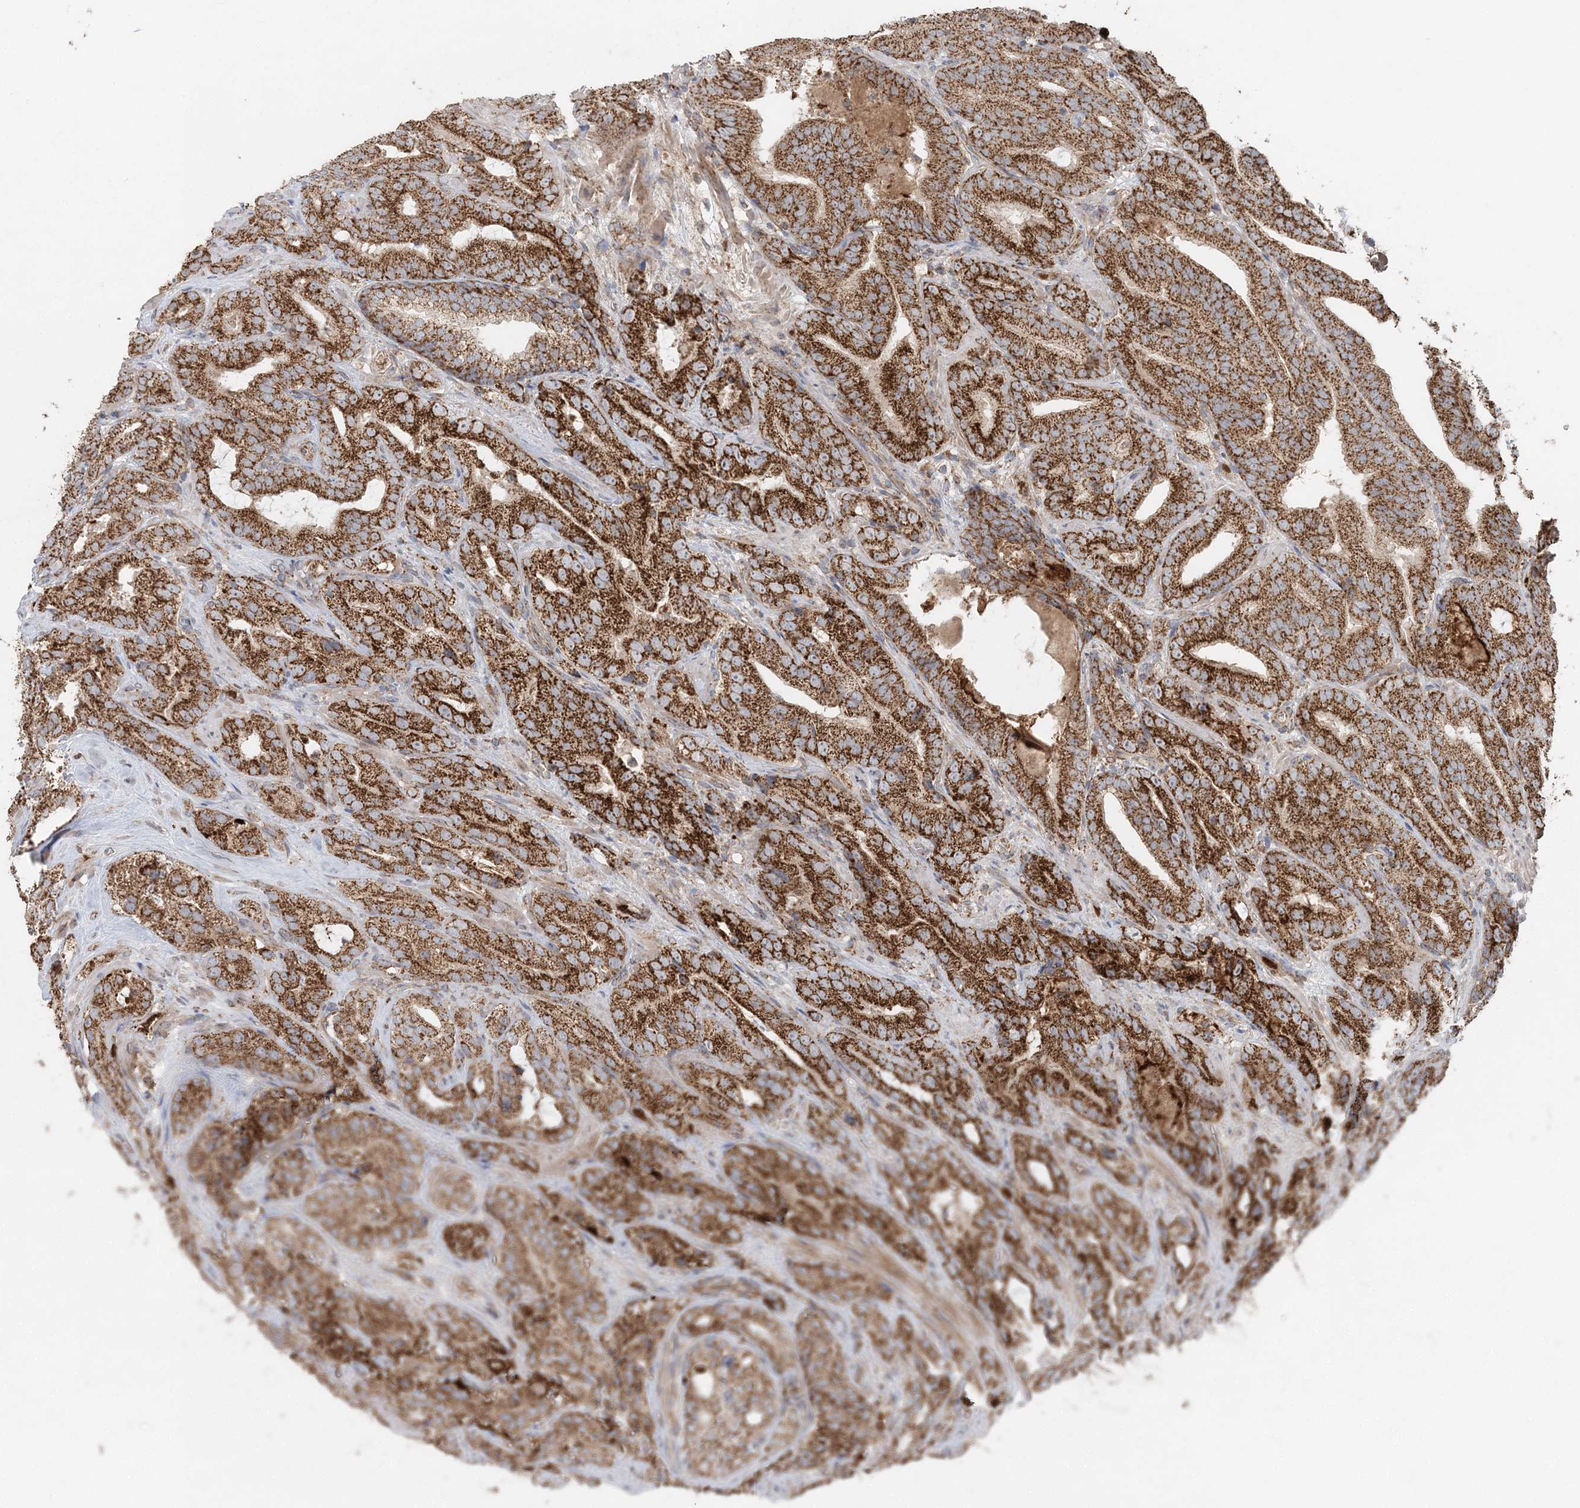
{"staining": {"intensity": "strong", "quantity": ">75%", "location": "cytoplasmic/membranous"}, "tissue": "prostate cancer", "cell_type": "Tumor cells", "image_type": "cancer", "snomed": [{"axis": "morphology", "description": "Adenocarcinoma, High grade"}, {"axis": "topography", "description": "Prostate"}], "caption": "DAB immunohistochemical staining of adenocarcinoma (high-grade) (prostate) exhibits strong cytoplasmic/membranous protein positivity in about >75% of tumor cells.", "gene": "LRPPRC", "patient": {"sex": "male", "age": 57}}